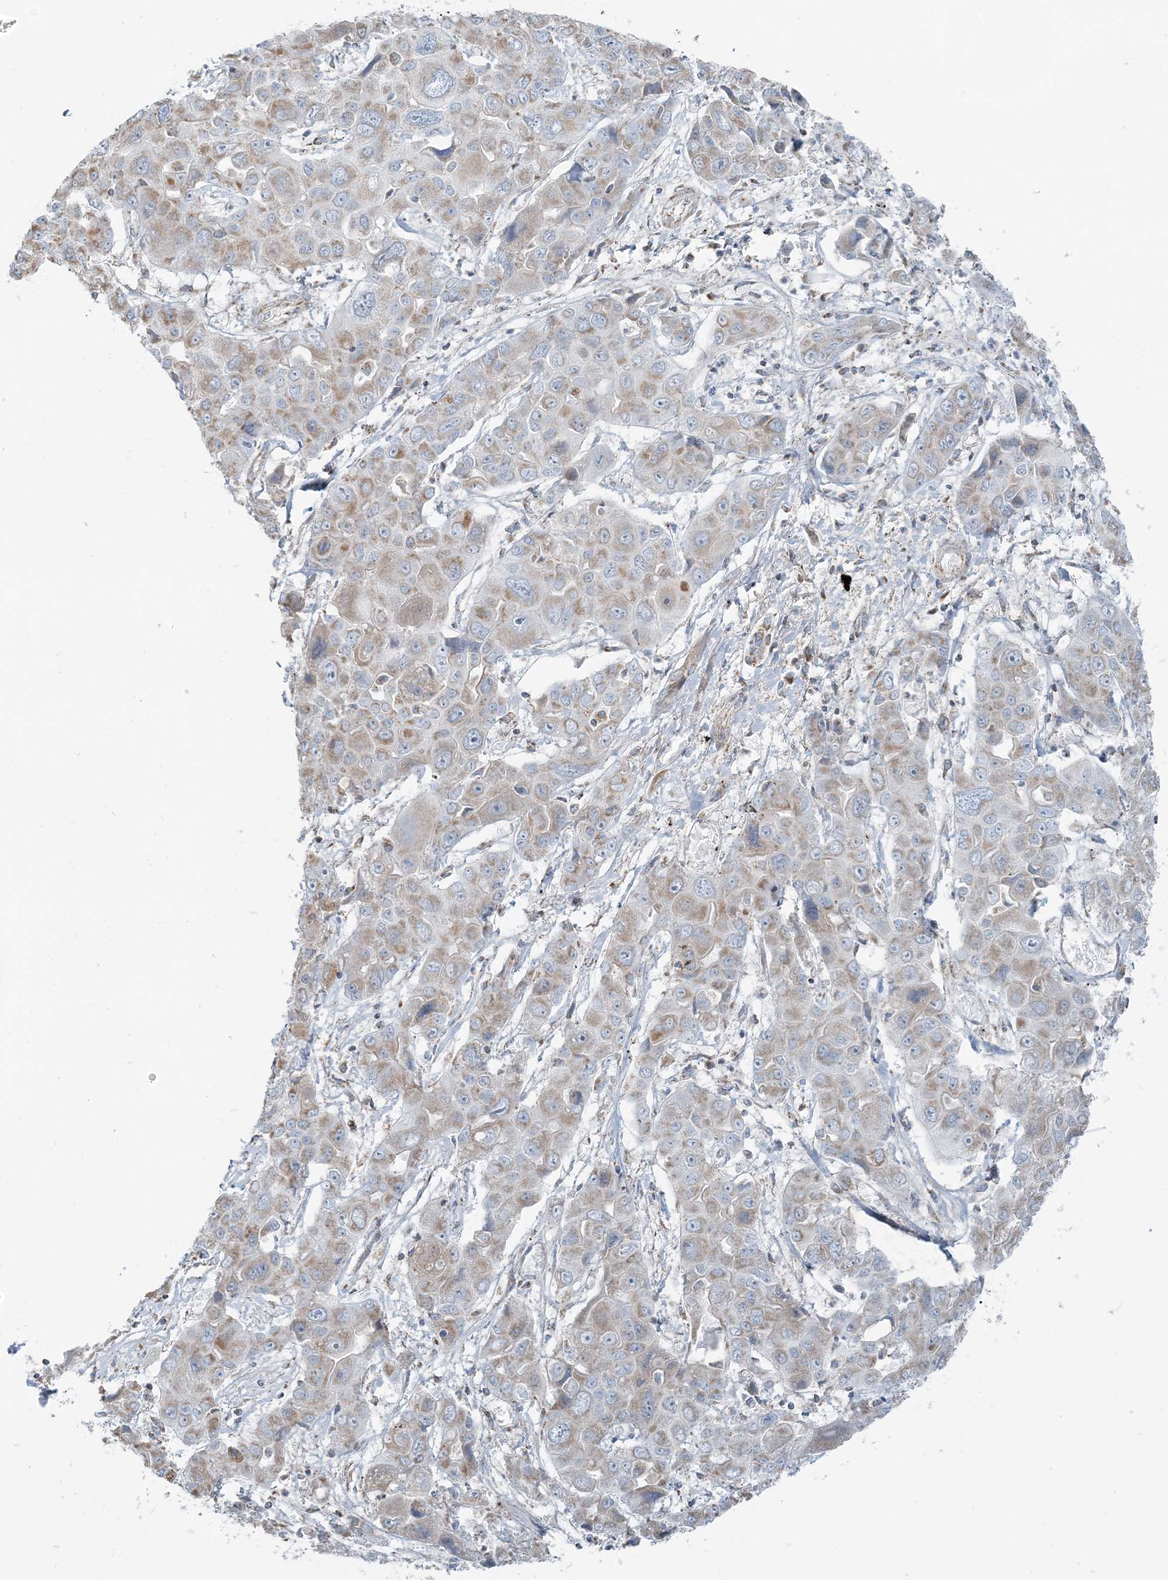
{"staining": {"intensity": "weak", "quantity": ">75%", "location": "cytoplasmic/membranous"}, "tissue": "liver cancer", "cell_type": "Tumor cells", "image_type": "cancer", "snomed": [{"axis": "morphology", "description": "Cholangiocarcinoma"}, {"axis": "topography", "description": "Liver"}], "caption": "Tumor cells exhibit weak cytoplasmic/membranous positivity in approximately >75% of cells in liver cancer.", "gene": "SLC22A16", "patient": {"sex": "male", "age": 67}}